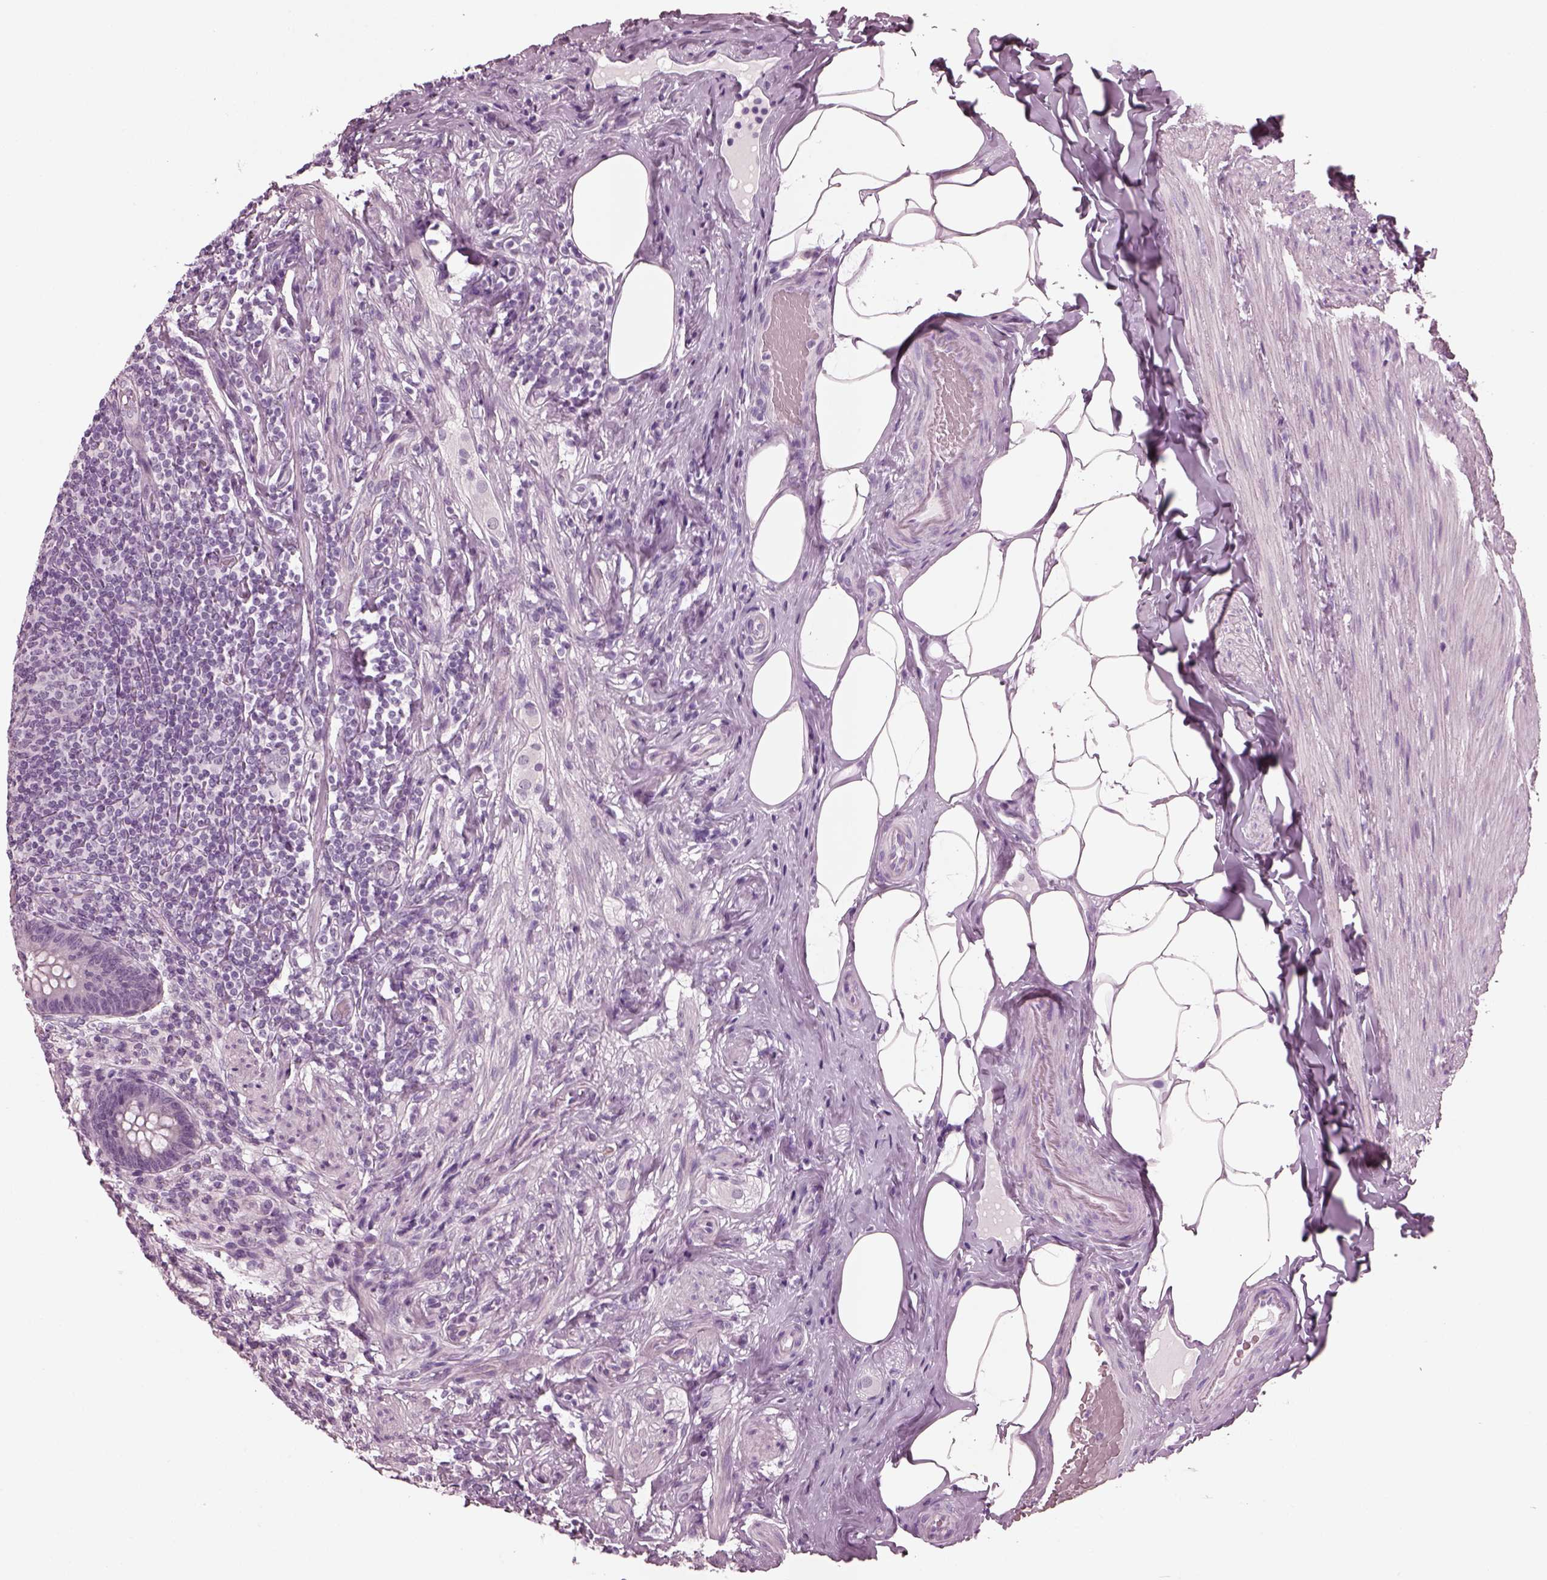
{"staining": {"intensity": "negative", "quantity": "none", "location": "none"}, "tissue": "appendix", "cell_type": "Glandular cells", "image_type": "normal", "snomed": [{"axis": "morphology", "description": "Normal tissue, NOS"}, {"axis": "topography", "description": "Appendix"}], "caption": "Image shows no protein positivity in glandular cells of unremarkable appendix.", "gene": "SLC6A17", "patient": {"sex": "male", "age": 47}}